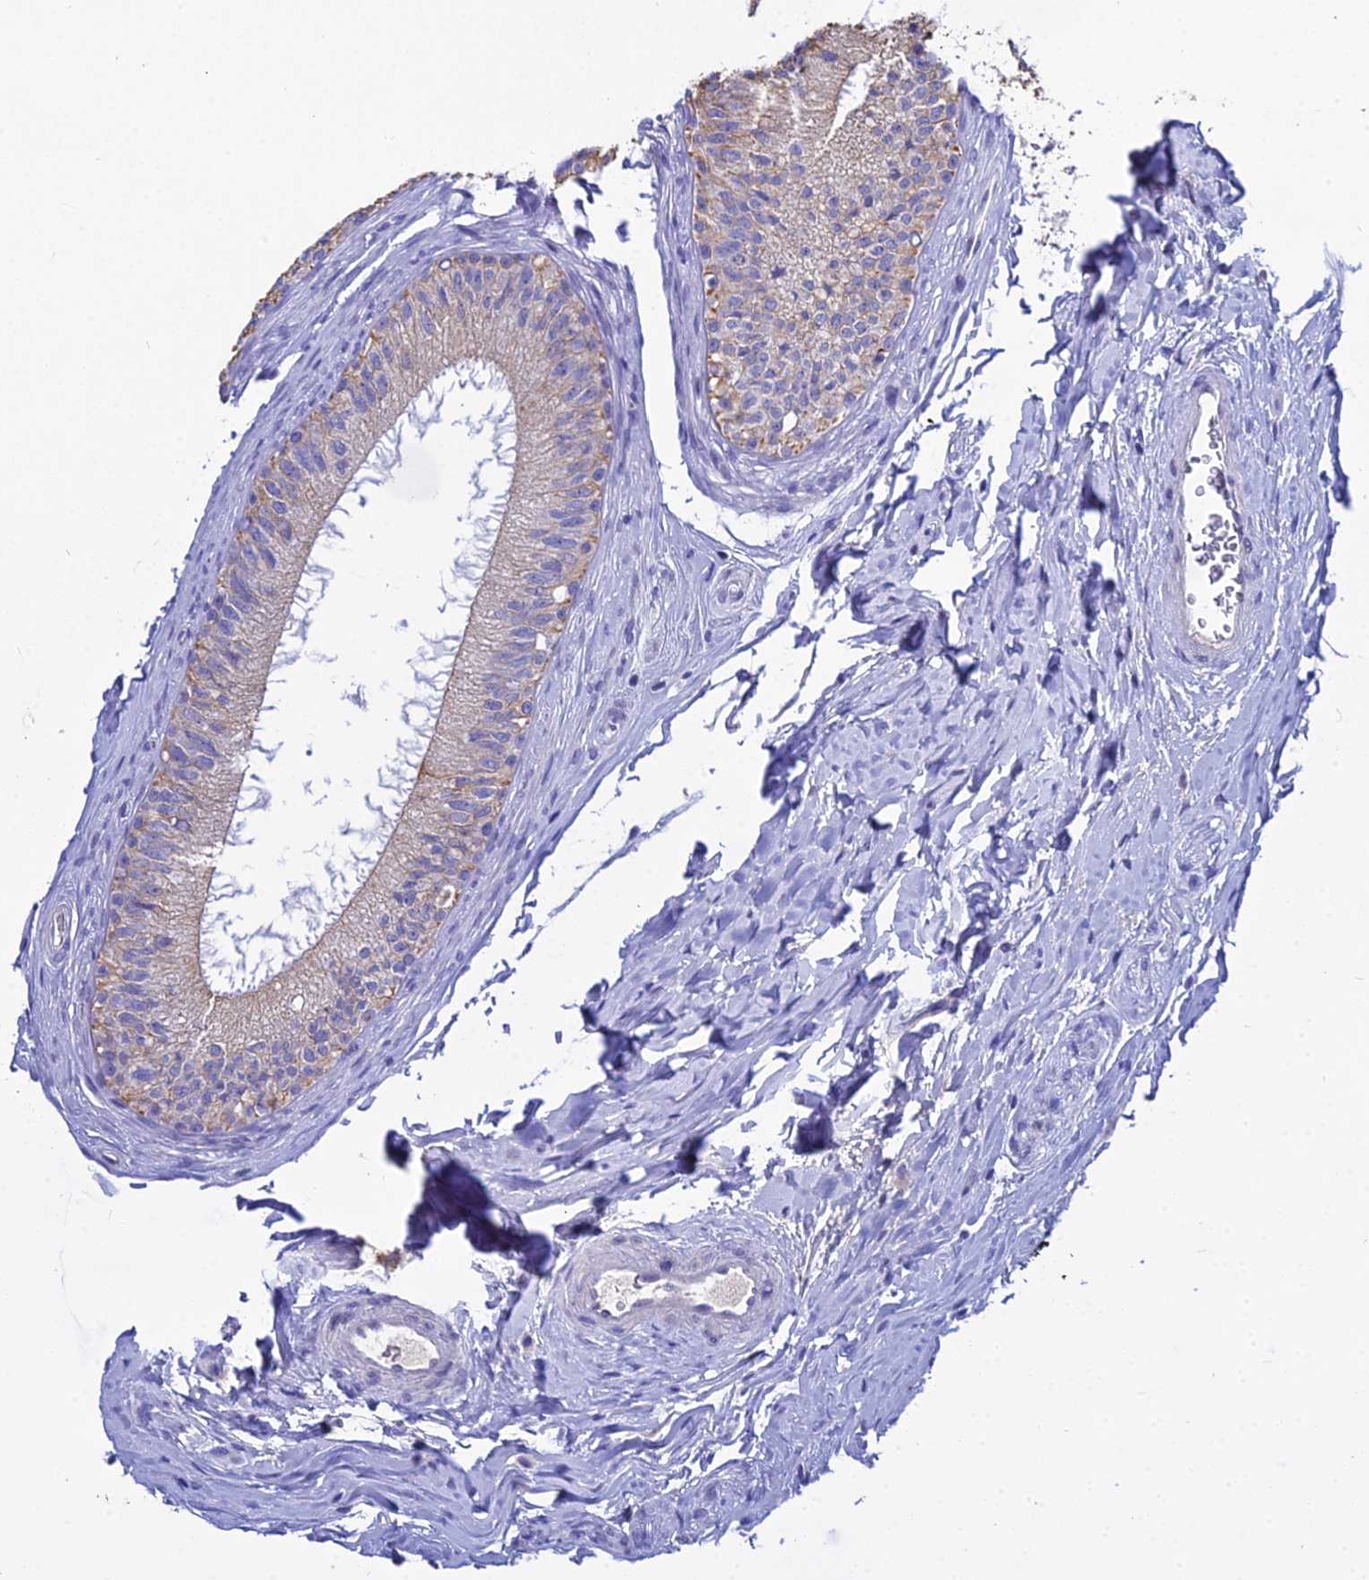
{"staining": {"intensity": "moderate", "quantity": "<25%", "location": "cytoplasmic/membranous"}, "tissue": "epididymis", "cell_type": "Glandular cells", "image_type": "normal", "snomed": [{"axis": "morphology", "description": "Normal tissue, NOS"}, {"axis": "topography", "description": "Epididymis"}], "caption": "High-power microscopy captured an immunohistochemistry photomicrograph of benign epididymis, revealing moderate cytoplasmic/membranous staining in about <25% of glandular cells.", "gene": "ZXDA", "patient": {"sex": "male", "age": 33}}